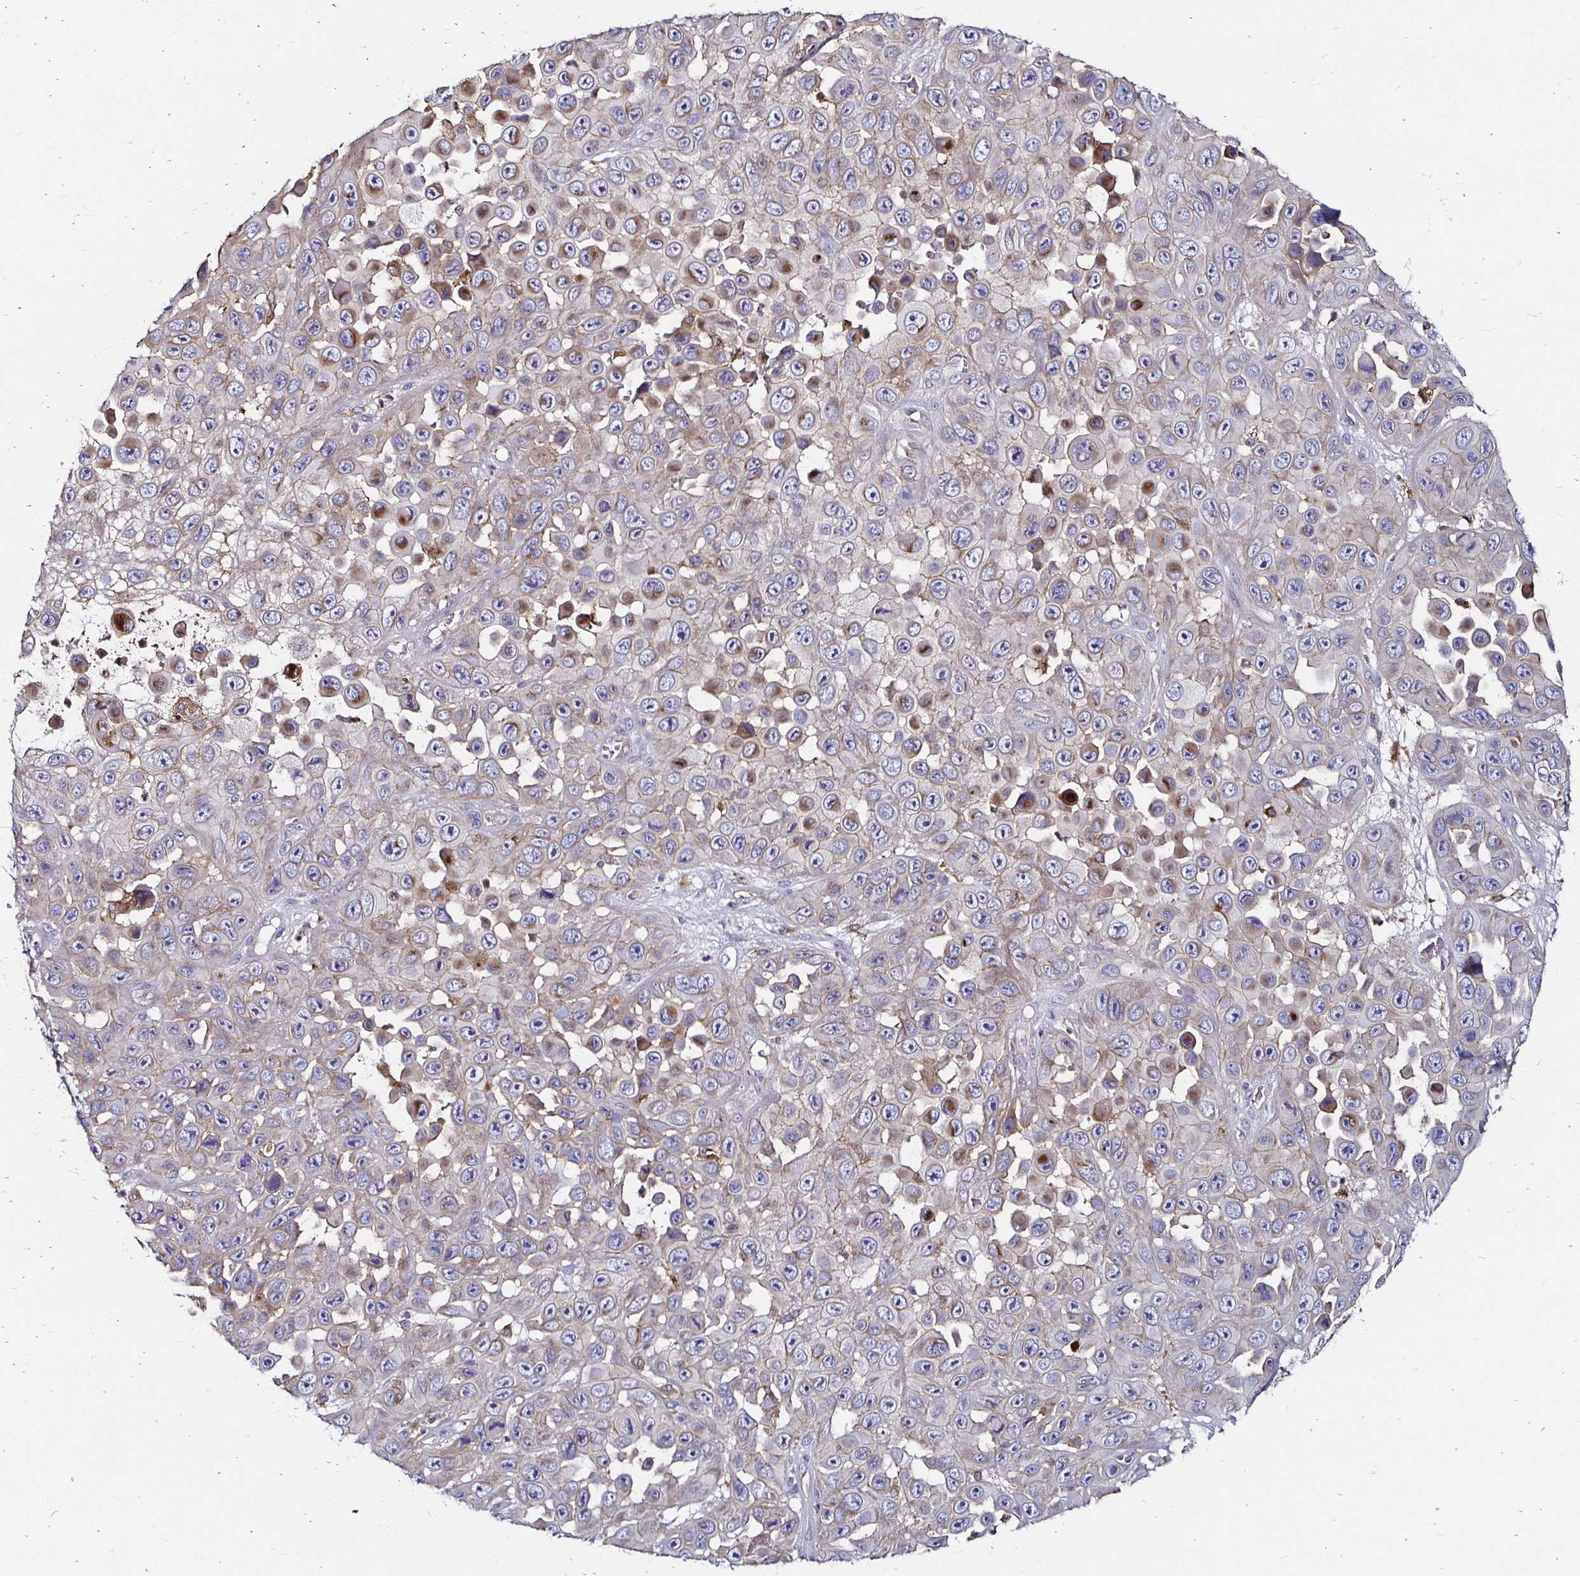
{"staining": {"intensity": "weak", "quantity": "<25%", "location": "cytoplasmic/membranous"}, "tissue": "skin cancer", "cell_type": "Tumor cells", "image_type": "cancer", "snomed": [{"axis": "morphology", "description": "Squamous cell carcinoma, NOS"}, {"axis": "topography", "description": "Skin"}], "caption": "The micrograph reveals no significant positivity in tumor cells of skin cancer (squamous cell carcinoma).", "gene": "NCSTN", "patient": {"sex": "male", "age": 81}}